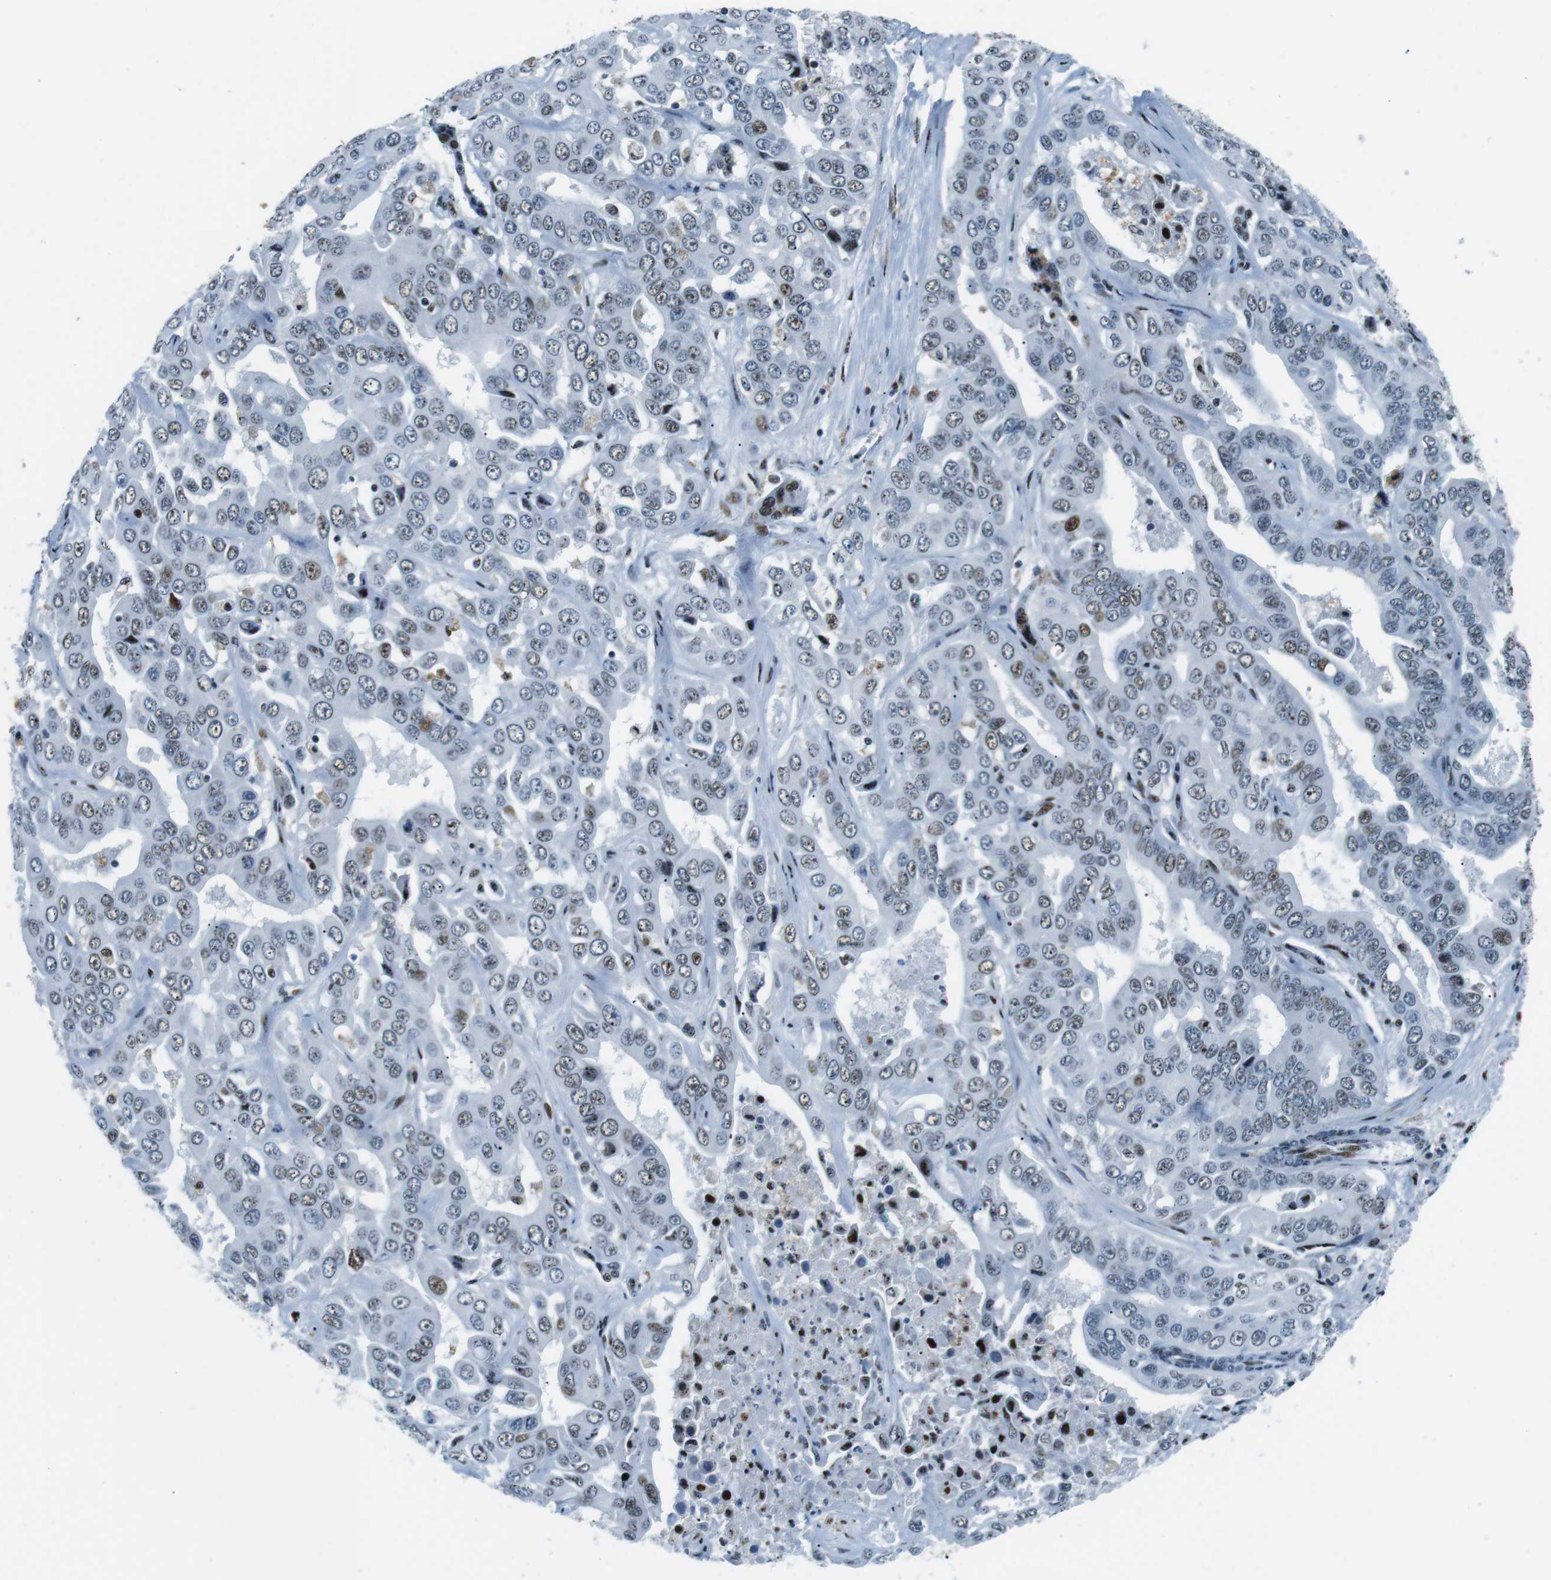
{"staining": {"intensity": "moderate", "quantity": "<25%", "location": "nuclear"}, "tissue": "liver cancer", "cell_type": "Tumor cells", "image_type": "cancer", "snomed": [{"axis": "morphology", "description": "Cholangiocarcinoma"}, {"axis": "topography", "description": "Liver"}], "caption": "A brown stain shows moderate nuclear expression of a protein in liver cancer tumor cells. Nuclei are stained in blue.", "gene": "PML", "patient": {"sex": "female", "age": 52}}